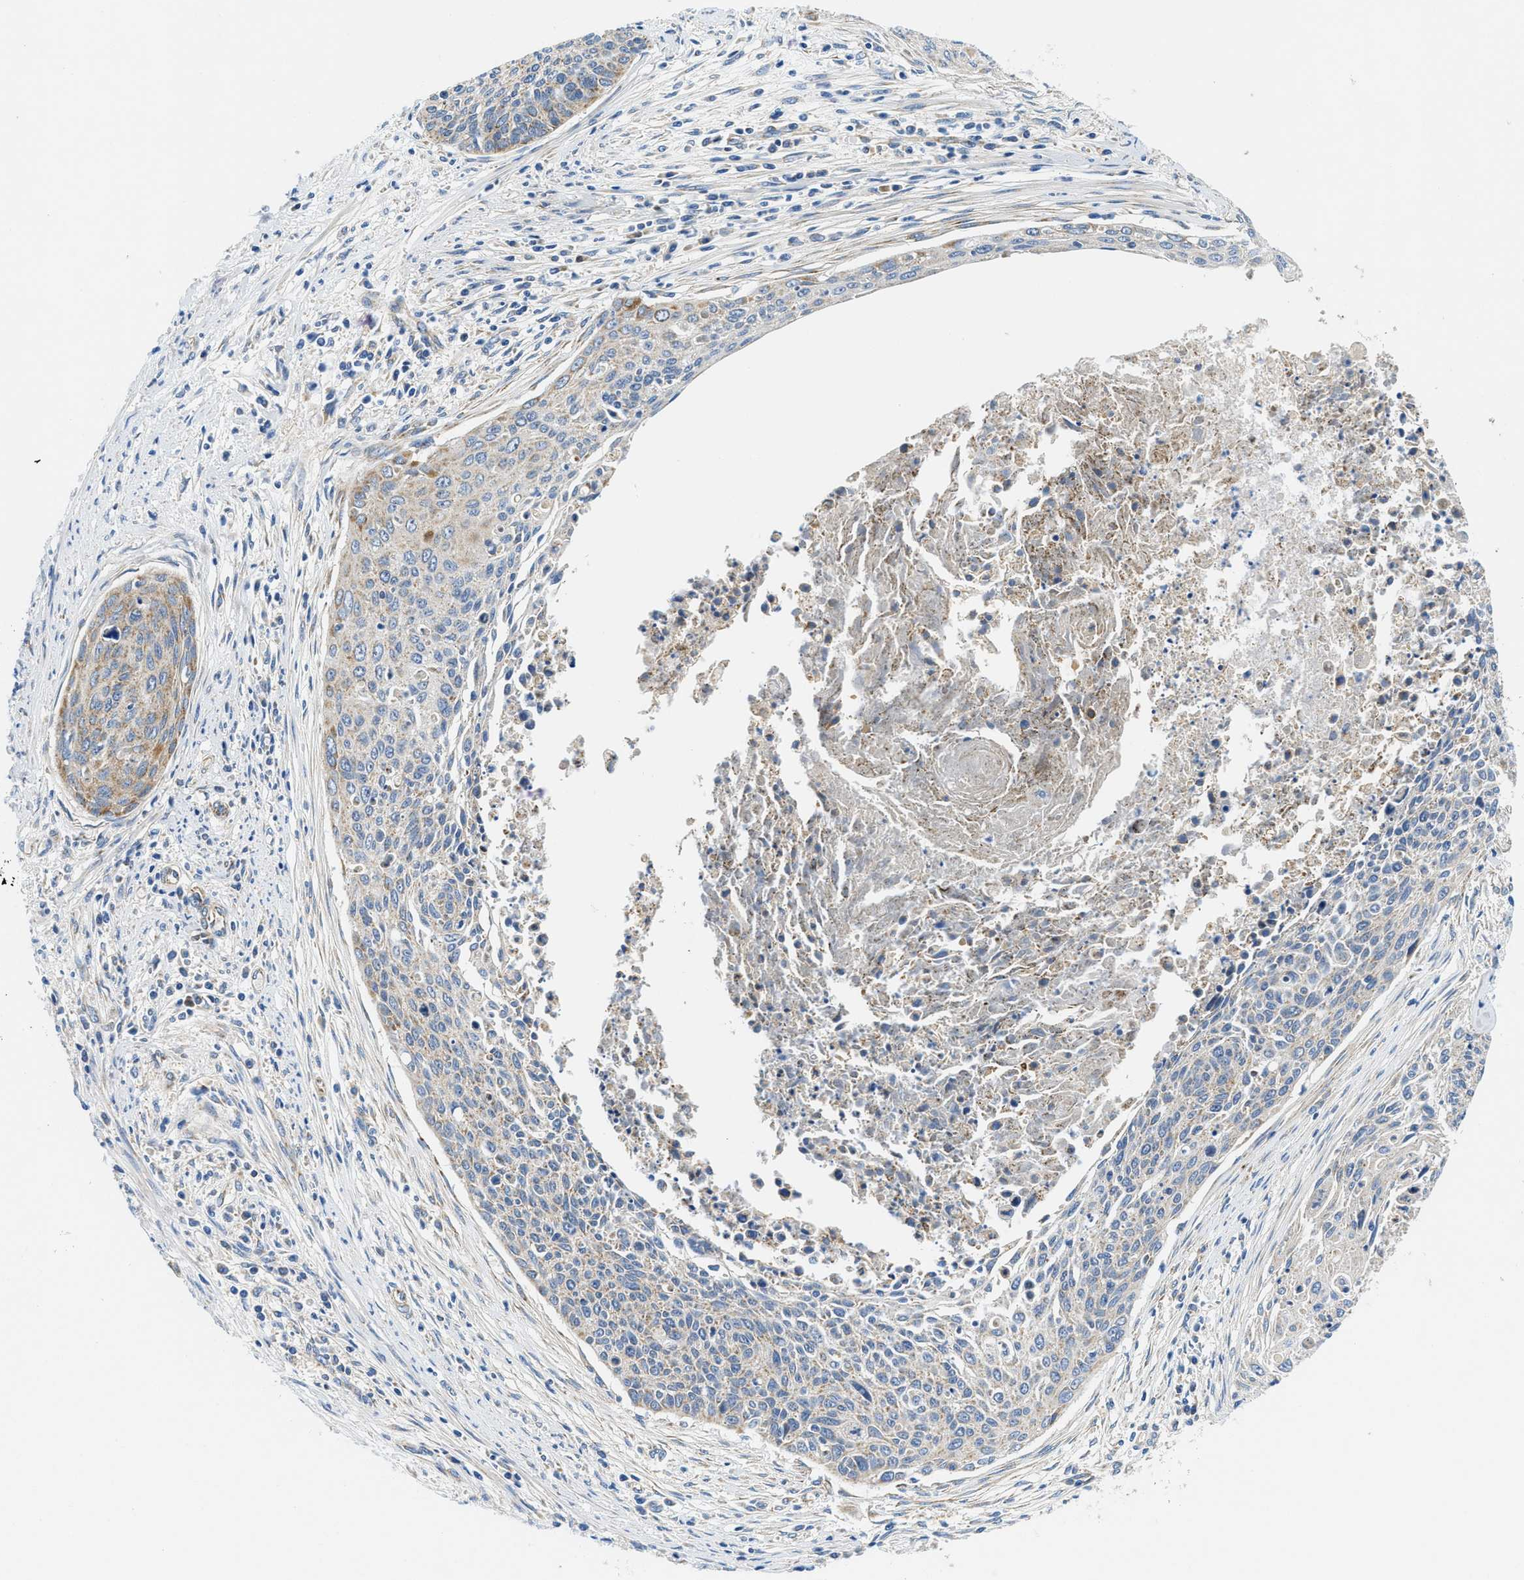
{"staining": {"intensity": "moderate", "quantity": "<25%", "location": "cytoplasmic/membranous"}, "tissue": "cervical cancer", "cell_type": "Tumor cells", "image_type": "cancer", "snomed": [{"axis": "morphology", "description": "Squamous cell carcinoma, NOS"}, {"axis": "topography", "description": "Cervix"}], "caption": "A brown stain shows moderate cytoplasmic/membranous staining of a protein in cervical cancer tumor cells.", "gene": "SAMD4B", "patient": {"sex": "female", "age": 55}}